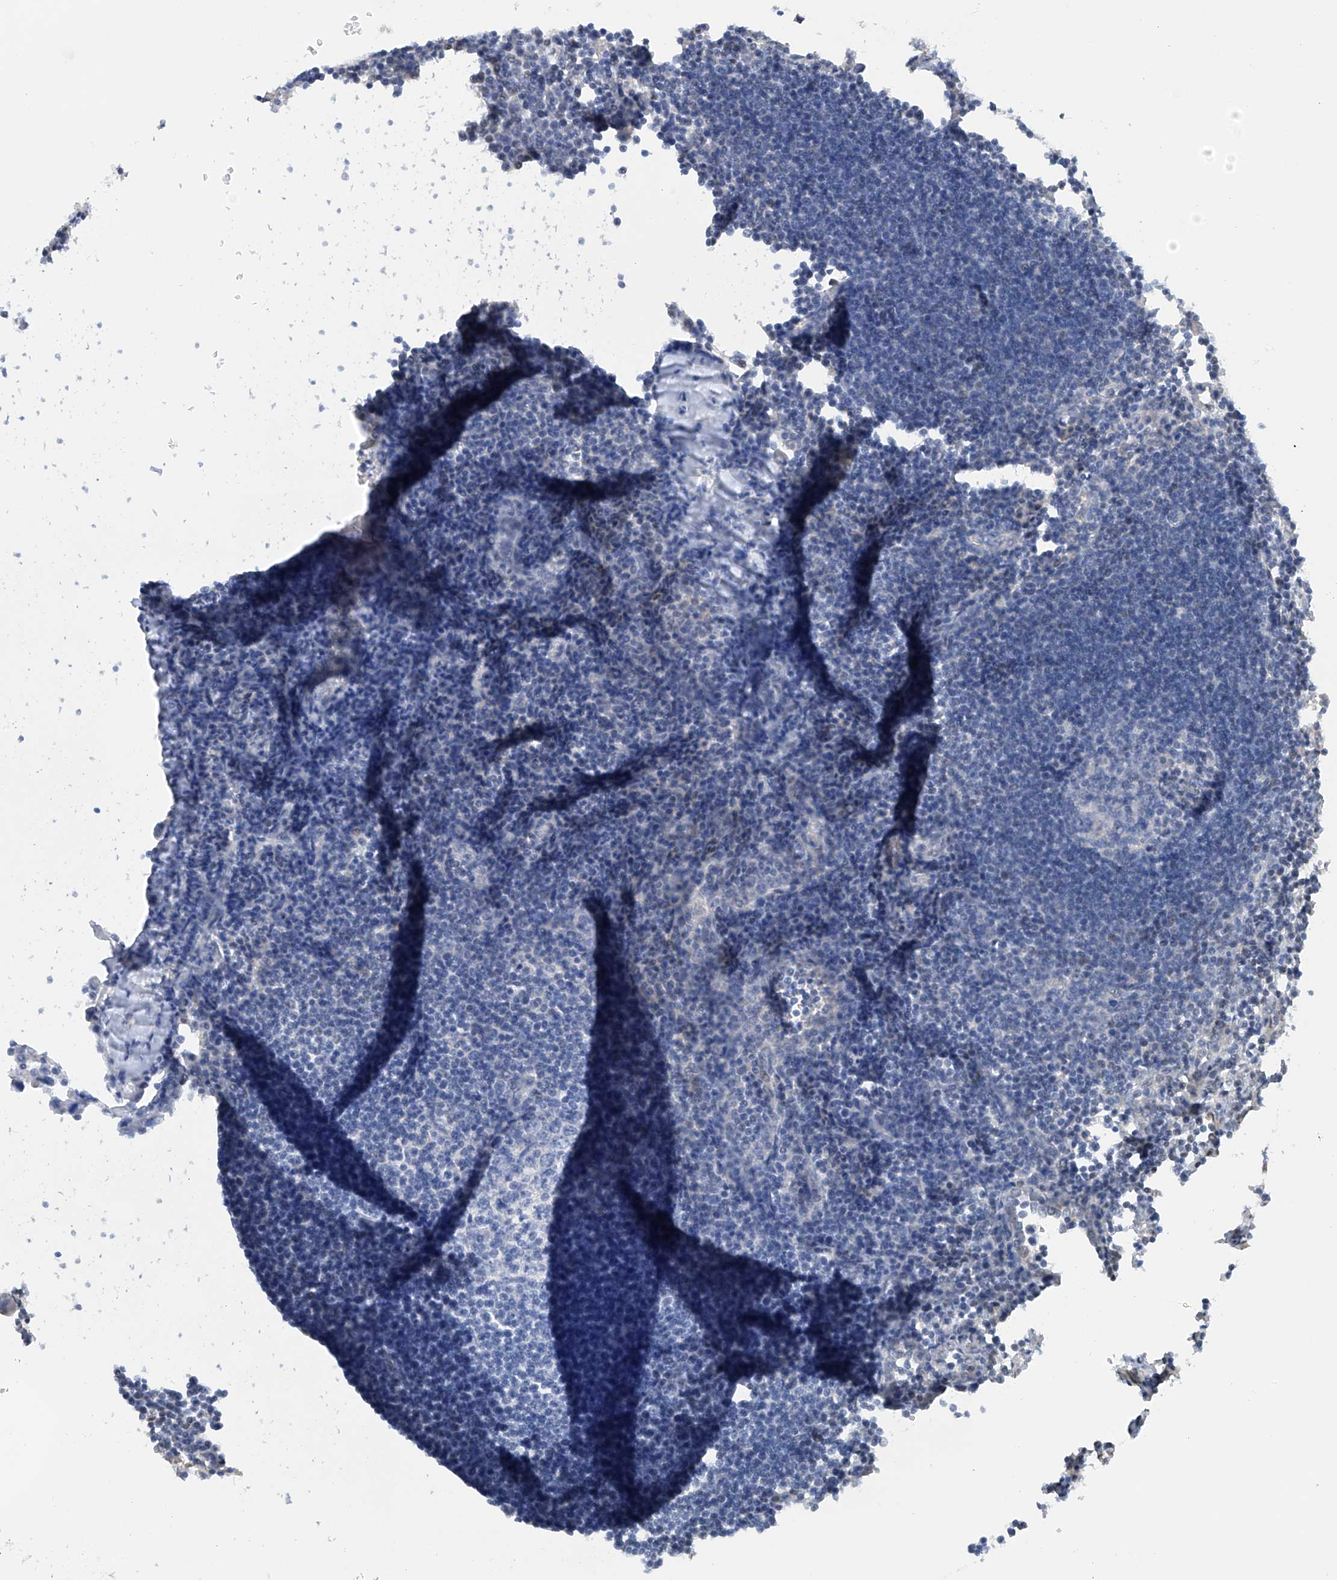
{"staining": {"intensity": "negative", "quantity": "none", "location": "none"}, "tissue": "lymph node", "cell_type": "Germinal center cells", "image_type": "normal", "snomed": [{"axis": "morphology", "description": "Normal tissue, NOS"}, {"axis": "morphology", "description": "Malignant melanoma, Metastatic site"}, {"axis": "topography", "description": "Lymph node"}], "caption": "Human lymph node stained for a protein using immunohistochemistry shows no staining in germinal center cells.", "gene": "PMM1", "patient": {"sex": "male", "age": 41}}